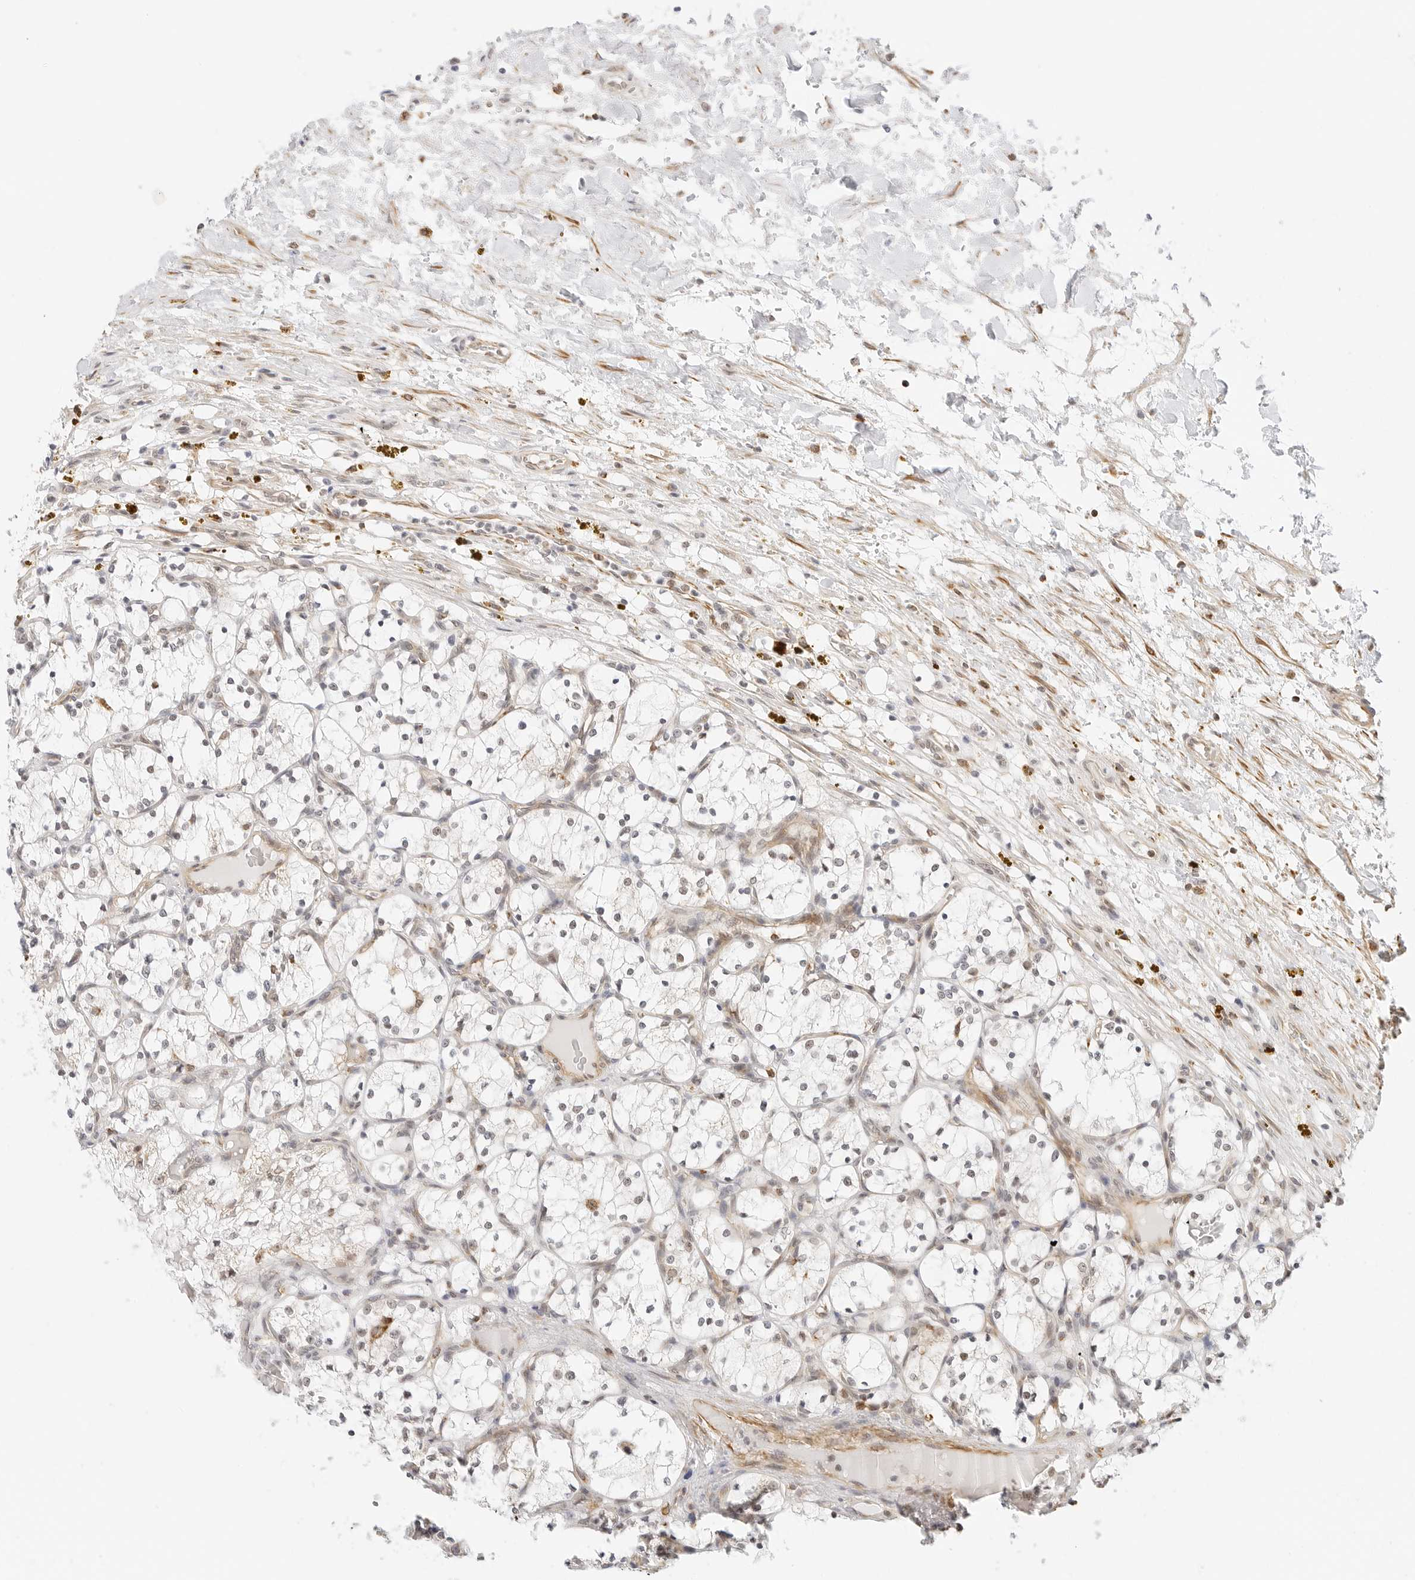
{"staining": {"intensity": "weak", "quantity": "<25%", "location": "nuclear"}, "tissue": "renal cancer", "cell_type": "Tumor cells", "image_type": "cancer", "snomed": [{"axis": "morphology", "description": "Adenocarcinoma, NOS"}, {"axis": "topography", "description": "Kidney"}], "caption": "Immunohistochemistry of human renal cancer reveals no staining in tumor cells.", "gene": "GORAB", "patient": {"sex": "female", "age": 69}}